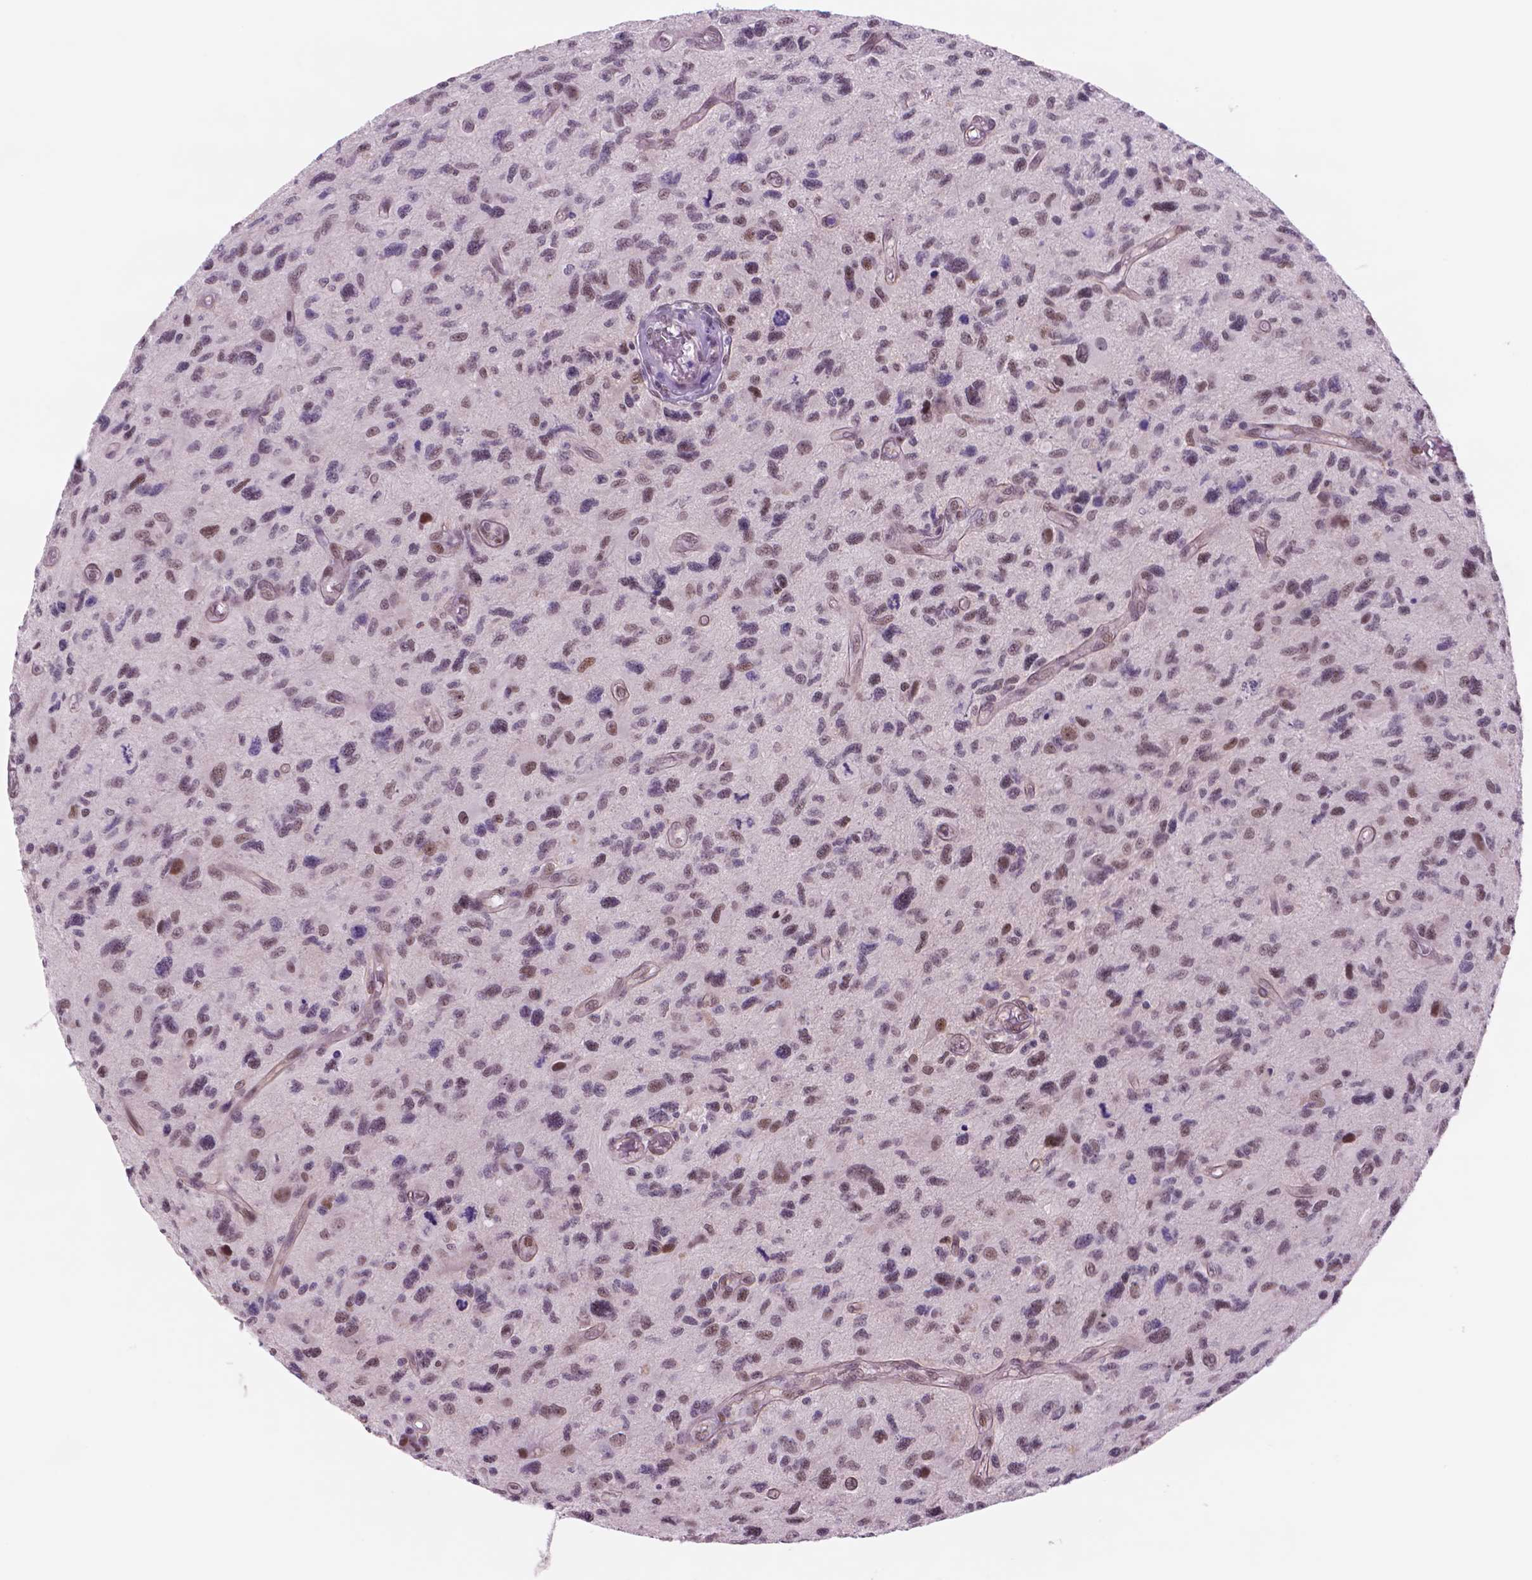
{"staining": {"intensity": "moderate", "quantity": "25%-75%", "location": "nuclear"}, "tissue": "glioma", "cell_type": "Tumor cells", "image_type": "cancer", "snomed": [{"axis": "morphology", "description": "Glioma, malignant, NOS"}, {"axis": "morphology", "description": "Glioma, malignant, High grade"}, {"axis": "topography", "description": "Brain"}], "caption": "Malignant glioma (high-grade) stained for a protein (brown) reveals moderate nuclear positive staining in about 25%-75% of tumor cells.", "gene": "POLR3D", "patient": {"sex": "female", "age": 71}}